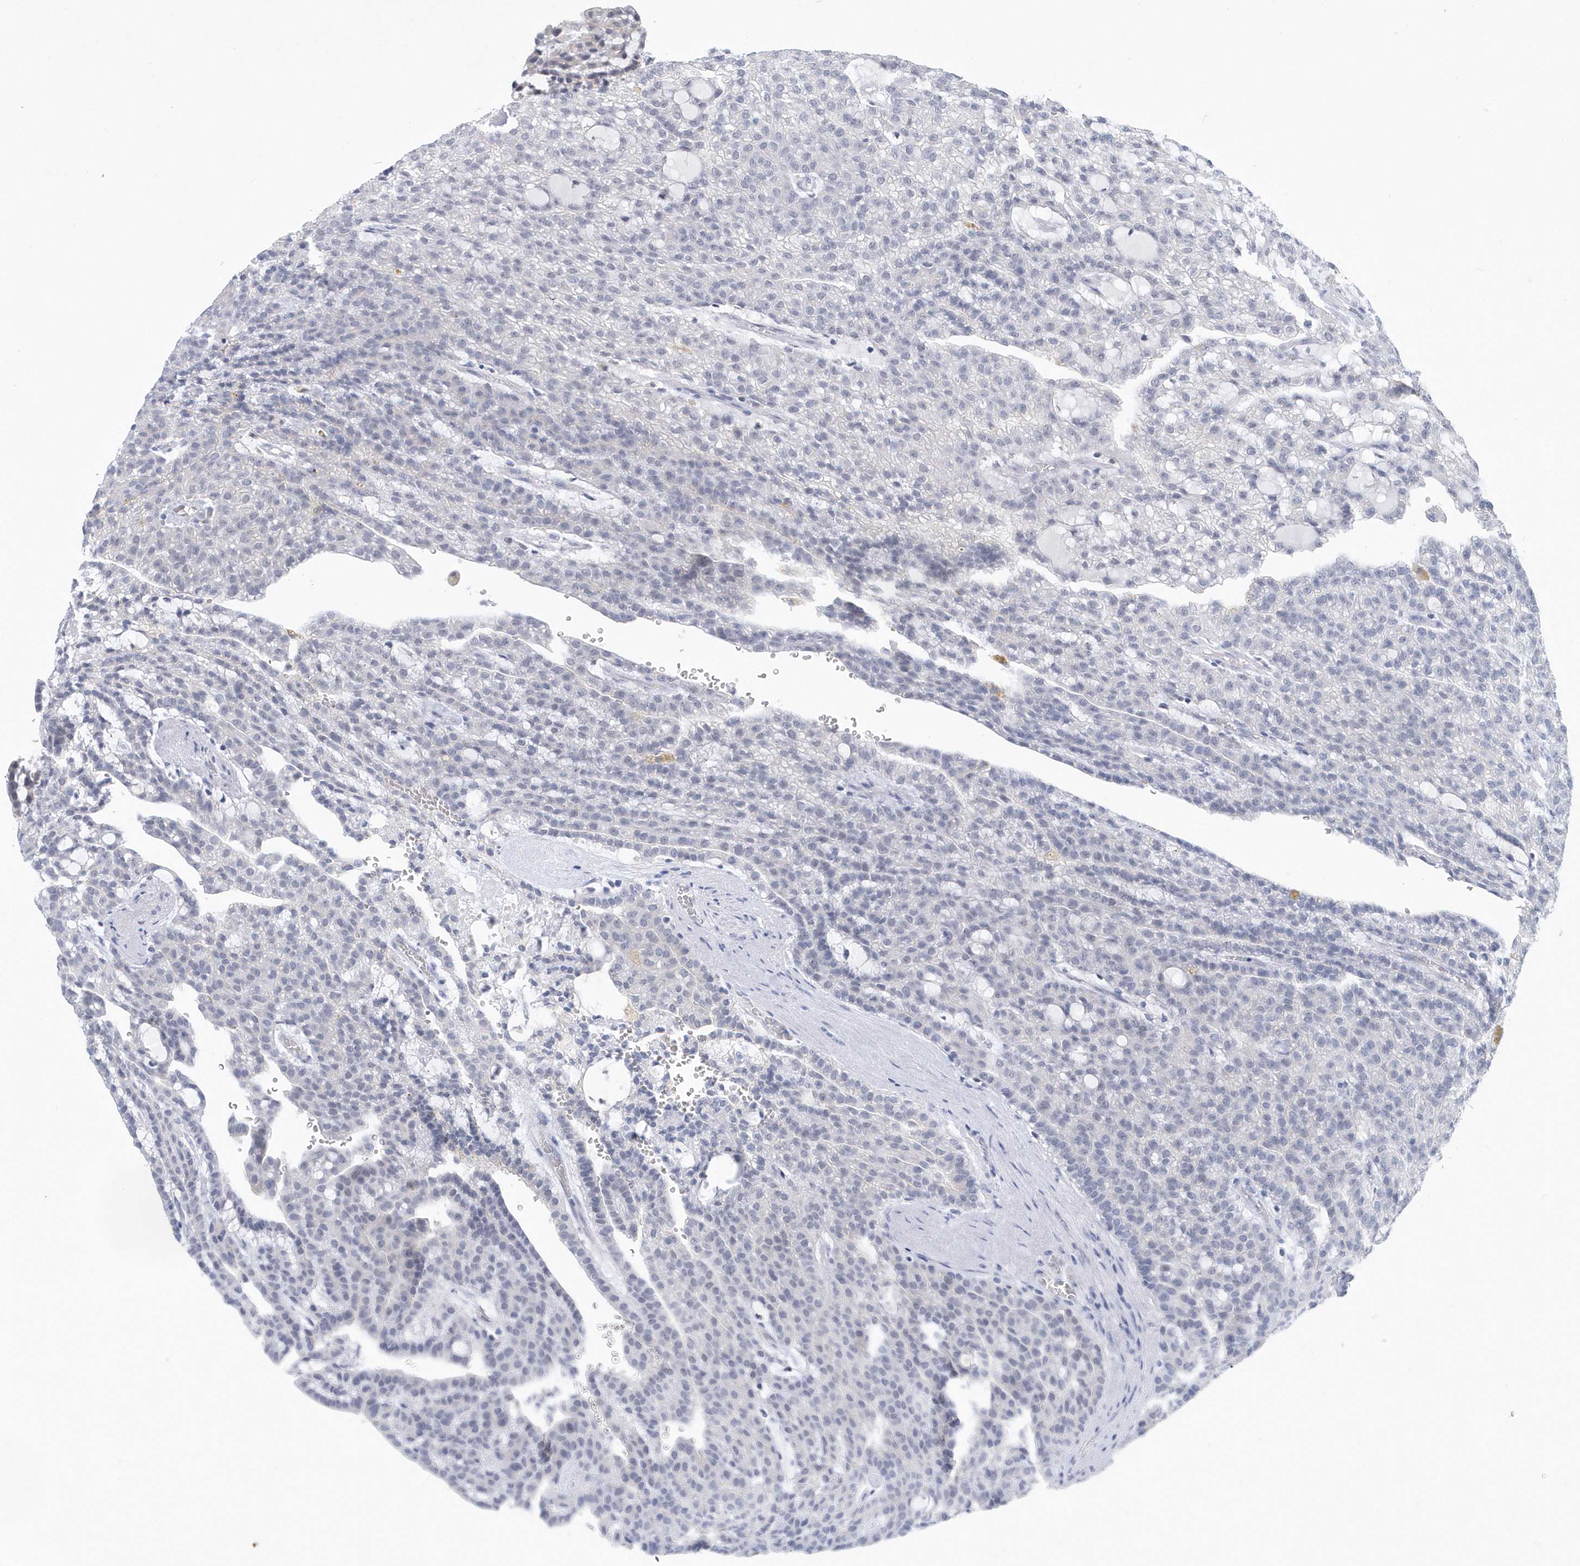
{"staining": {"intensity": "negative", "quantity": "none", "location": "none"}, "tissue": "renal cancer", "cell_type": "Tumor cells", "image_type": "cancer", "snomed": [{"axis": "morphology", "description": "Adenocarcinoma, NOS"}, {"axis": "topography", "description": "Kidney"}], "caption": "Immunohistochemistry (IHC) of renal cancer (adenocarcinoma) exhibits no expression in tumor cells.", "gene": "SRGAP3", "patient": {"sex": "male", "age": 63}}